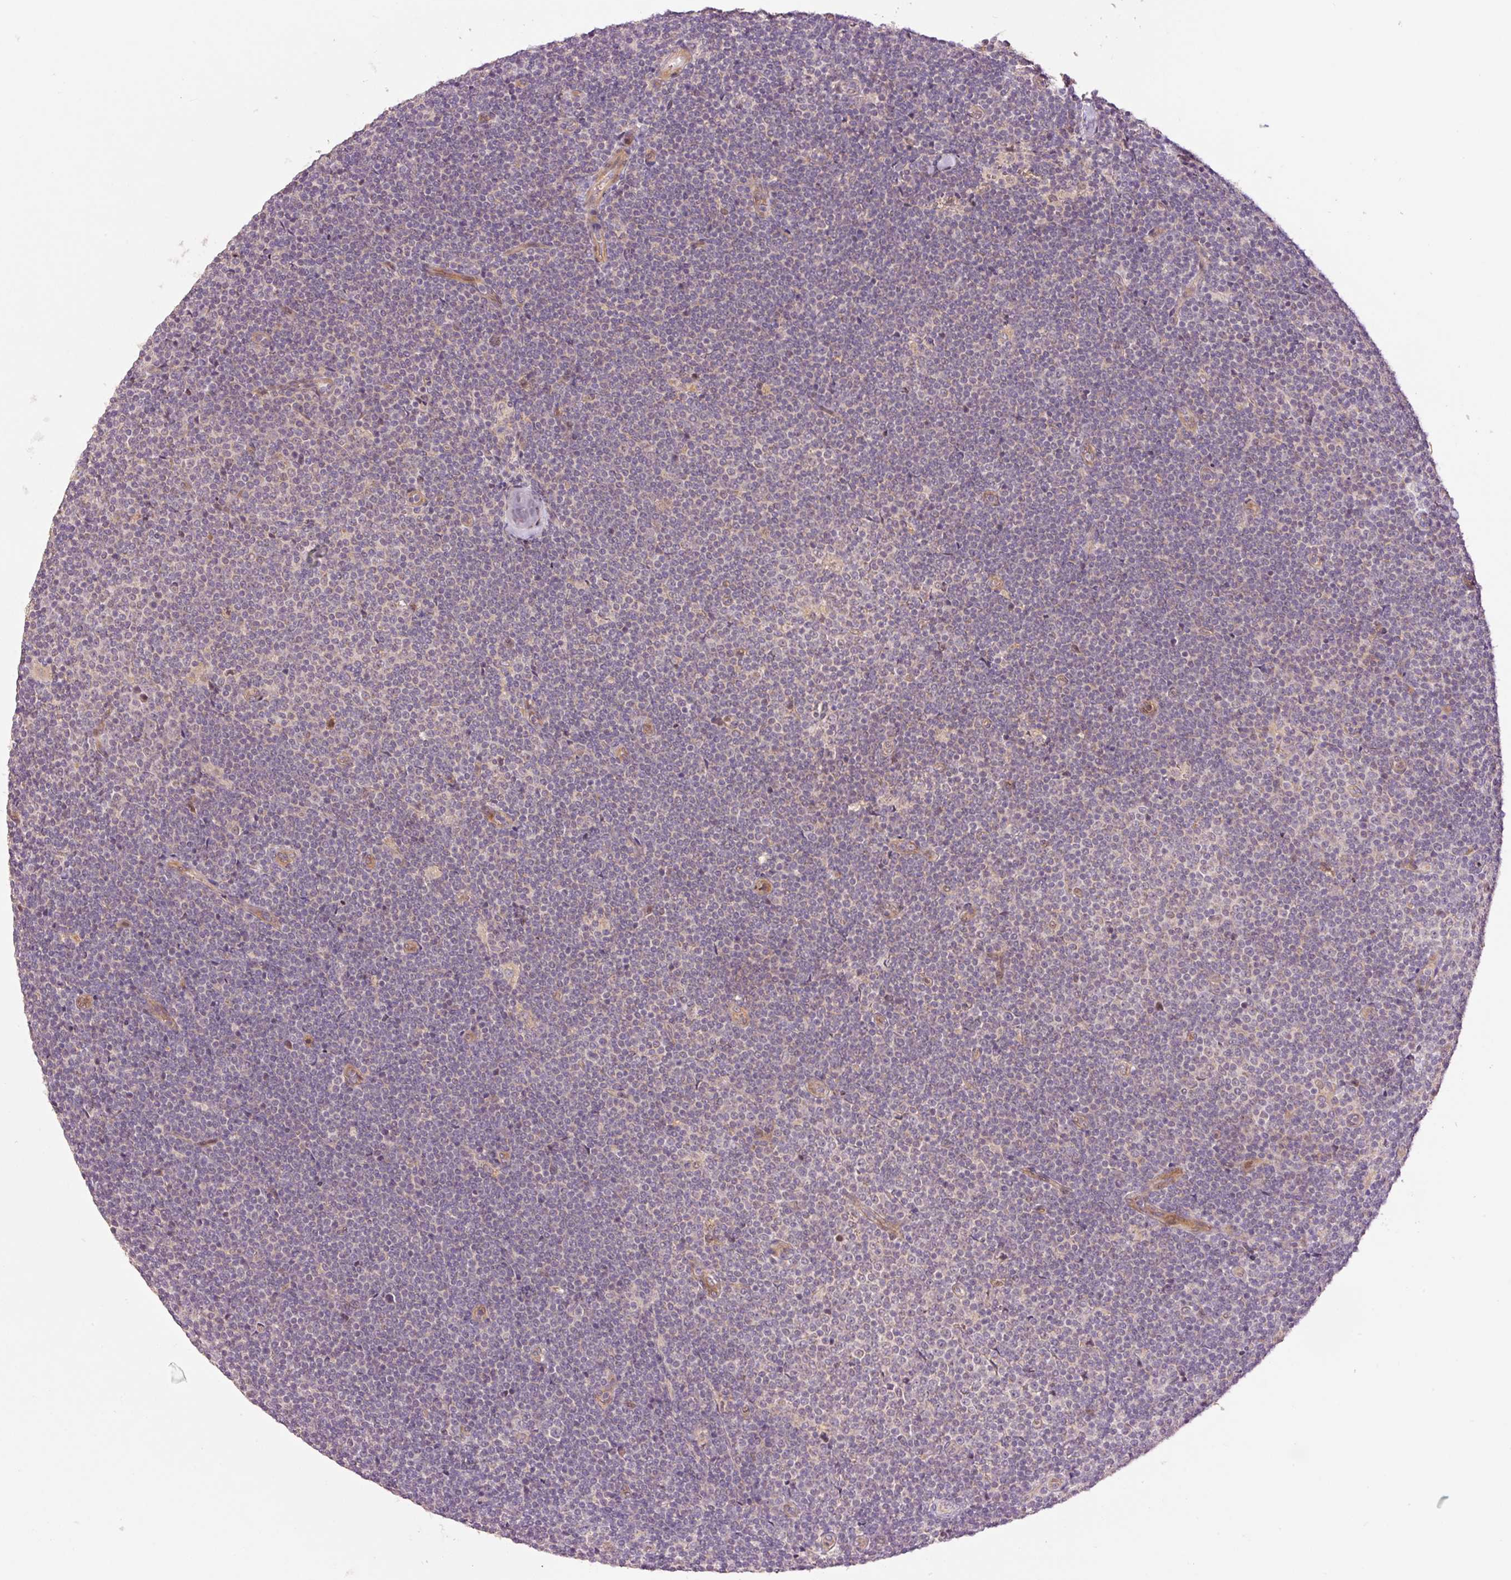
{"staining": {"intensity": "negative", "quantity": "none", "location": "none"}, "tissue": "lymphoma", "cell_type": "Tumor cells", "image_type": "cancer", "snomed": [{"axis": "morphology", "description": "Malignant lymphoma, non-Hodgkin's type, Low grade"}, {"axis": "topography", "description": "Lymph node"}], "caption": "Protein analysis of low-grade malignant lymphoma, non-Hodgkin's type exhibits no significant positivity in tumor cells.", "gene": "SLC29A3", "patient": {"sex": "male", "age": 48}}